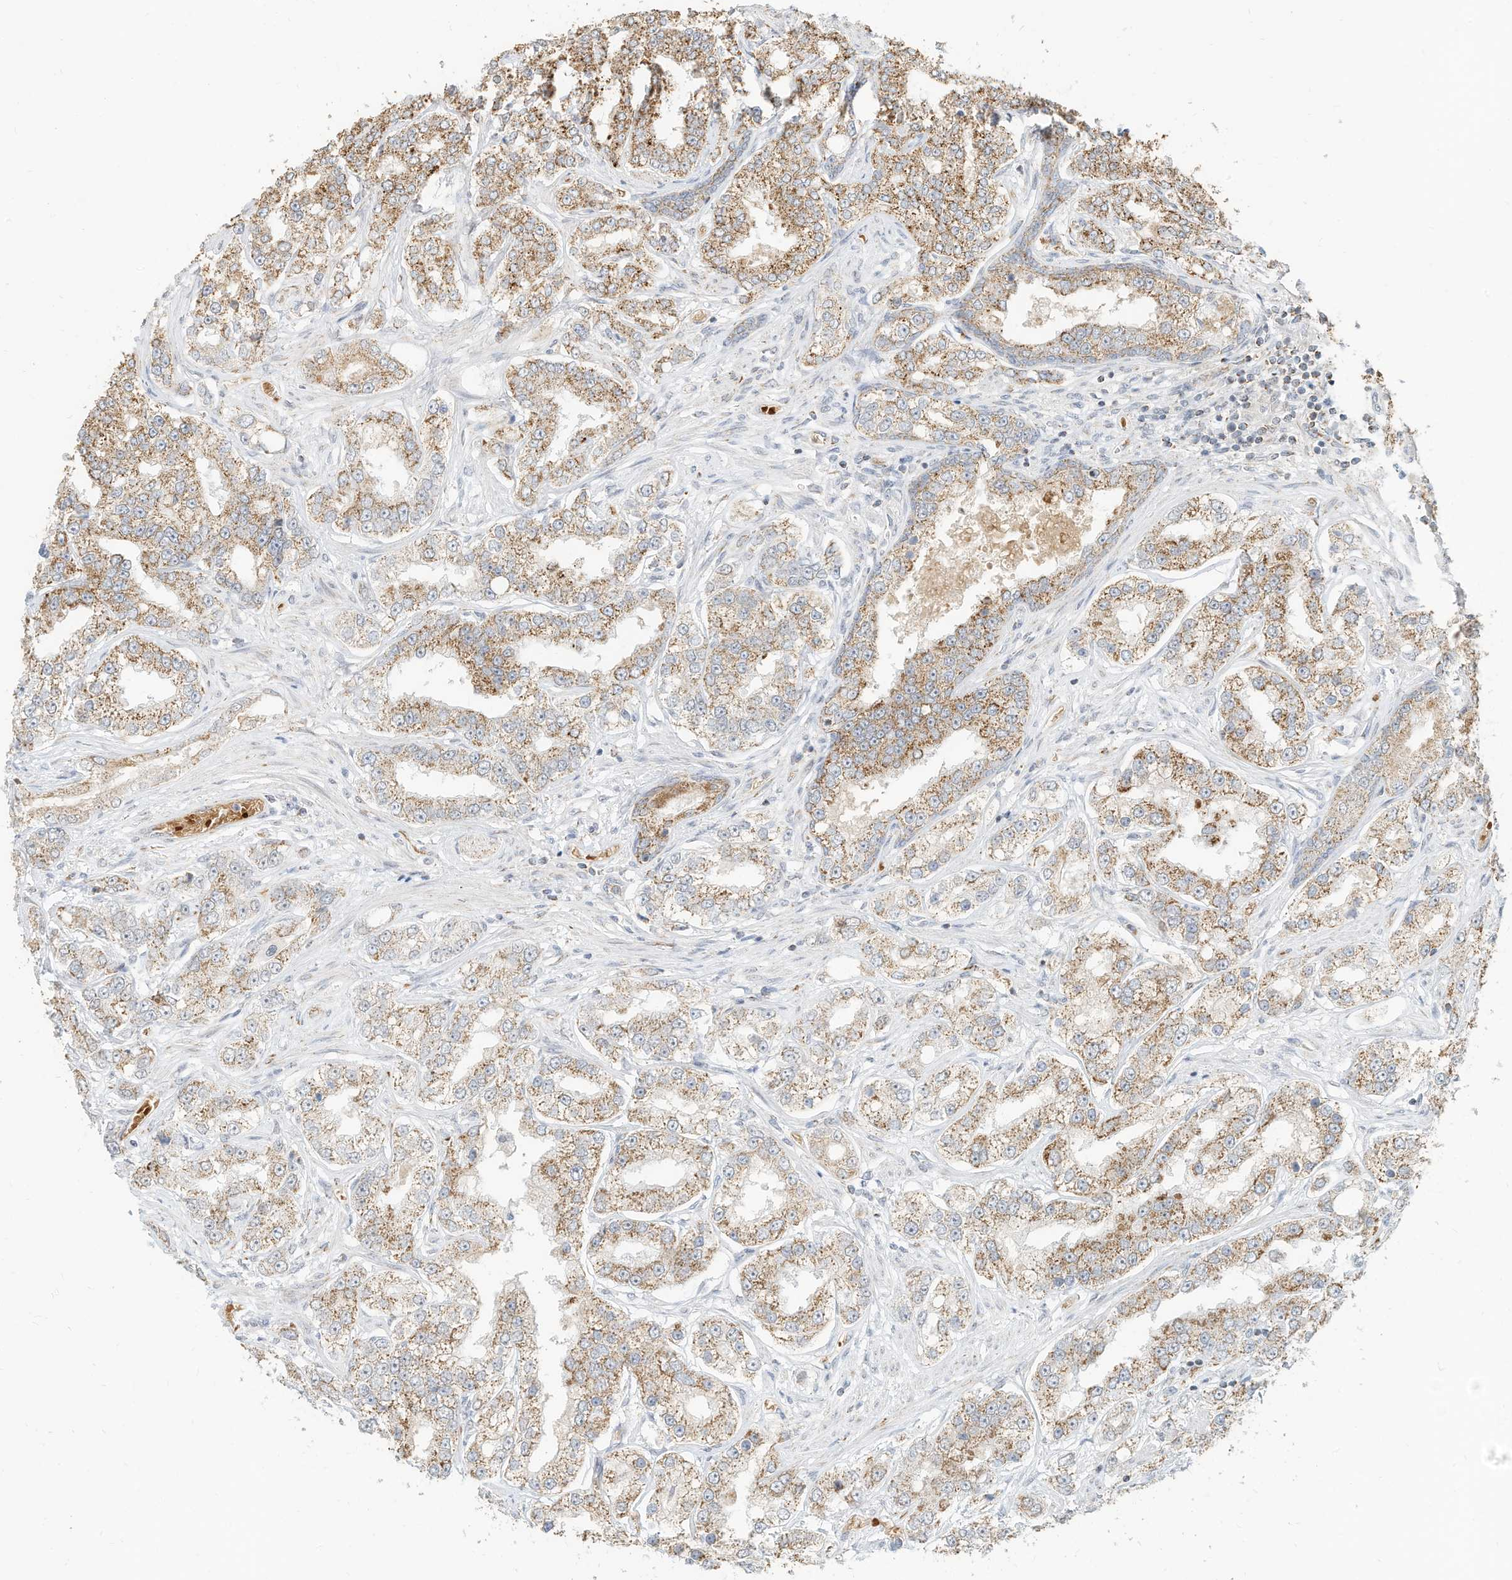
{"staining": {"intensity": "moderate", "quantity": ">75%", "location": "cytoplasmic/membranous"}, "tissue": "prostate cancer", "cell_type": "Tumor cells", "image_type": "cancer", "snomed": [{"axis": "morphology", "description": "Normal tissue, NOS"}, {"axis": "morphology", "description": "Adenocarcinoma, High grade"}, {"axis": "topography", "description": "Prostate"}], "caption": "Protein expression analysis of human prostate cancer (high-grade adenocarcinoma) reveals moderate cytoplasmic/membranous staining in about >75% of tumor cells.", "gene": "MTUS2", "patient": {"sex": "male", "age": 83}}